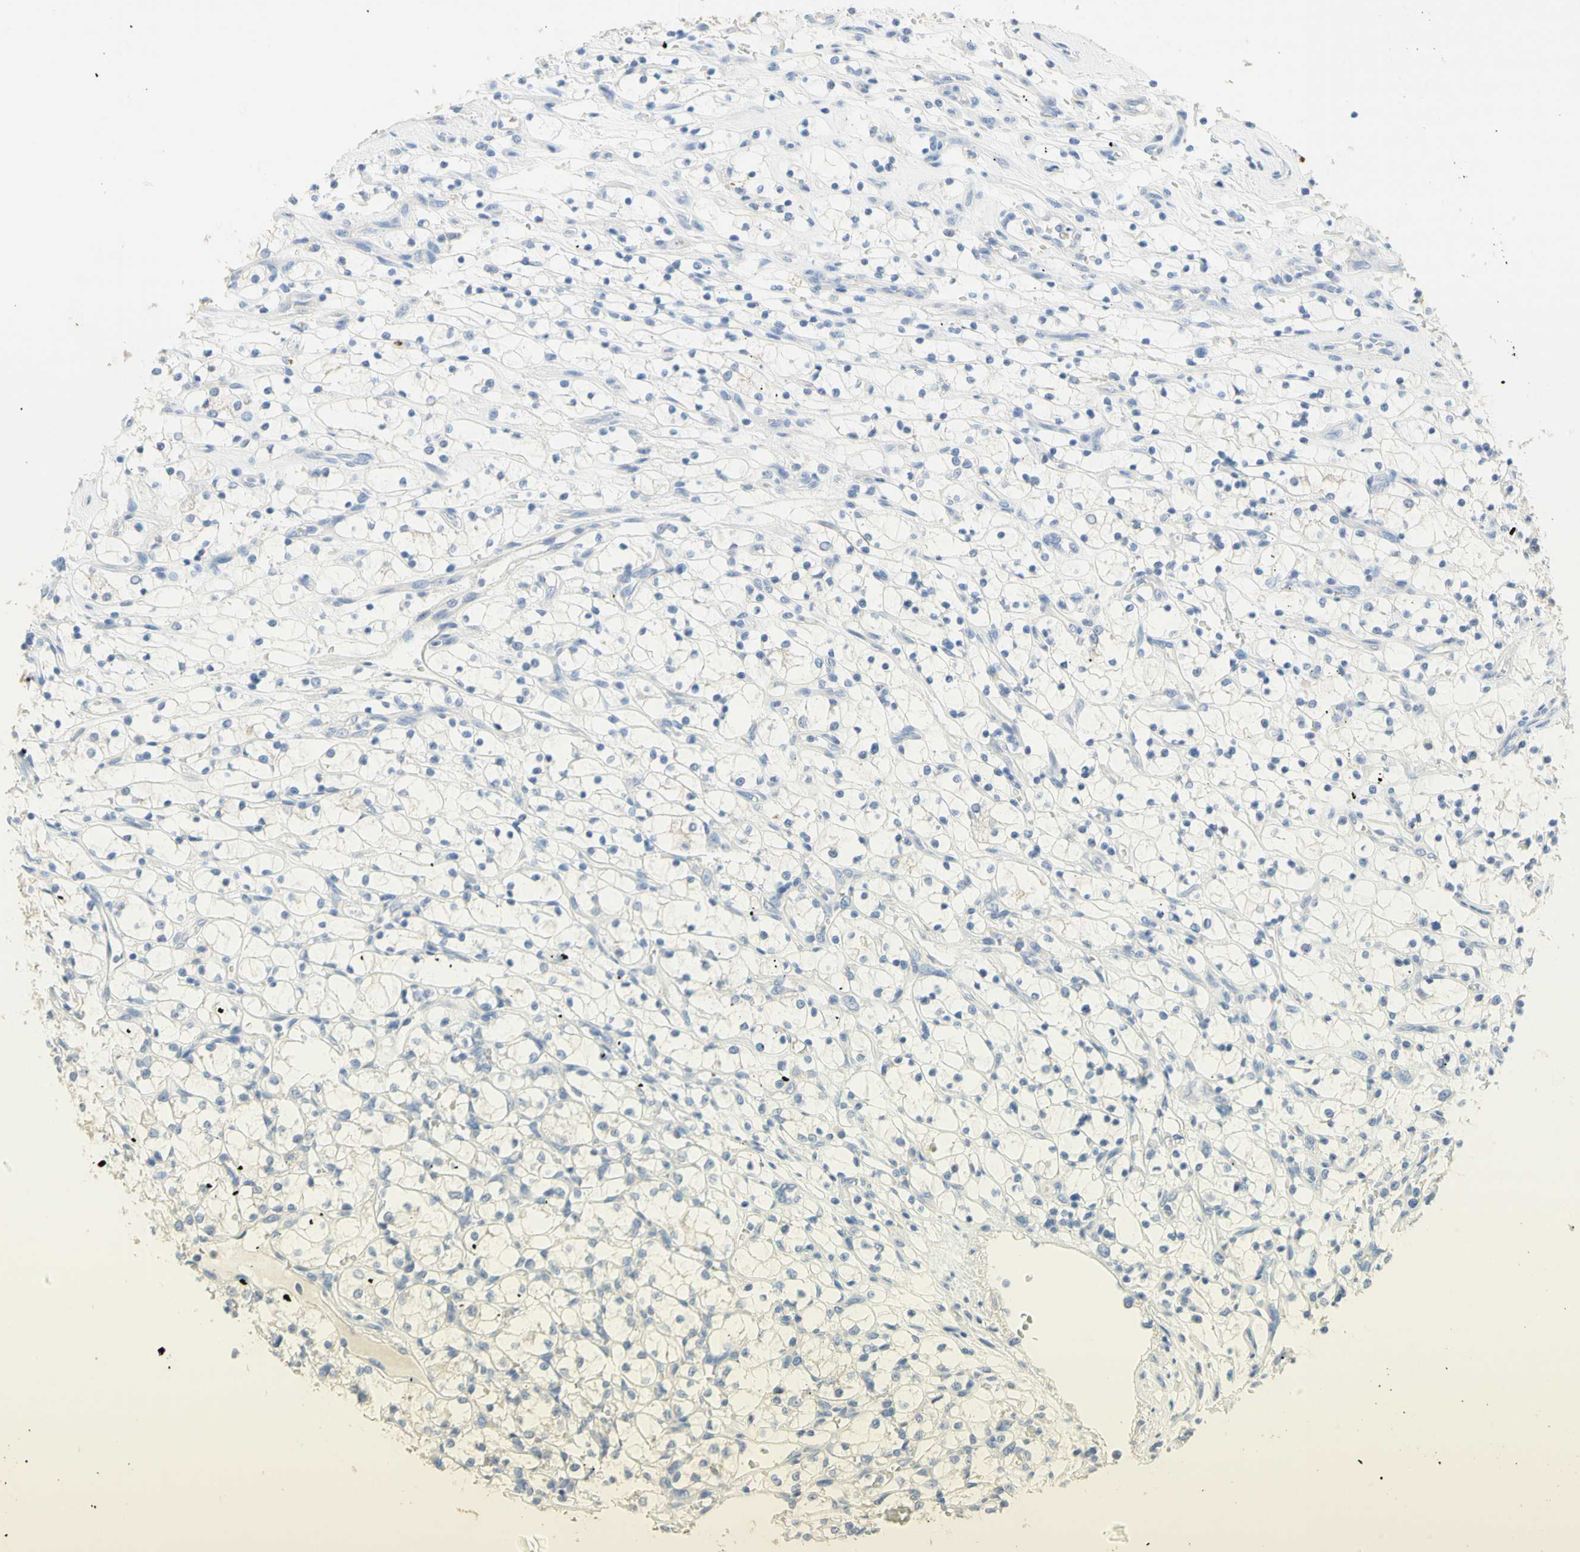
{"staining": {"intensity": "negative", "quantity": "none", "location": "none"}, "tissue": "renal cancer", "cell_type": "Tumor cells", "image_type": "cancer", "snomed": [{"axis": "morphology", "description": "Adenocarcinoma, NOS"}, {"axis": "topography", "description": "Kidney"}], "caption": "Tumor cells are negative for protein expression in human renal adenocarcinoma.", "gene": "NECTIN4", "patient": {"sex": "female", "age": 69}}